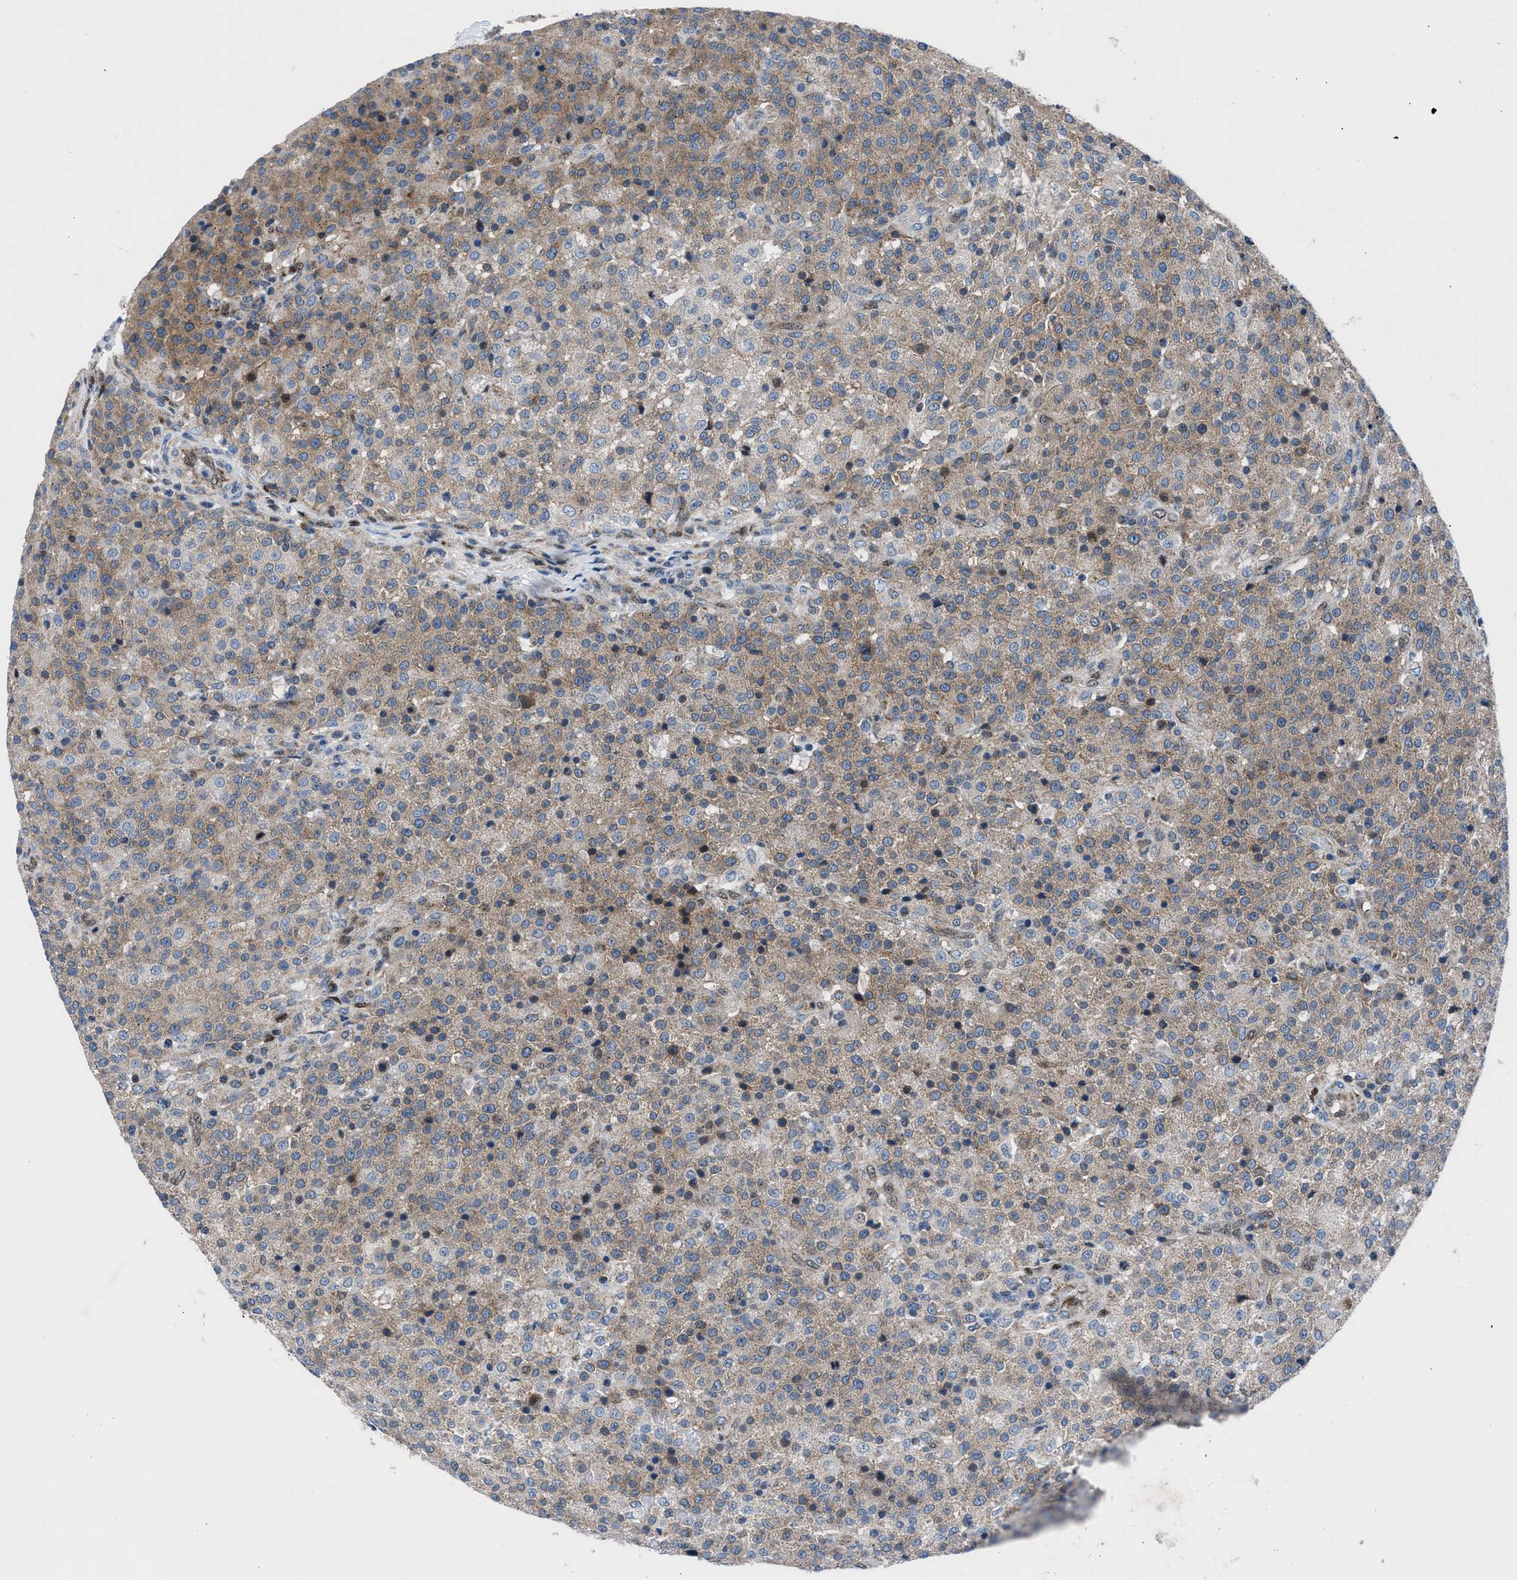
{"staining": {"intensity": "weak", "quantity": "25%-75%", "location": "cytoplasmic/membranous"}, "tissue": "testis cancer", "cell_type": "Tumor cells", "image_type": "cancer", "snomed": [{"axis": "morphology", "description": "Seminoma, NOS"}, {"axis": "topography", "description": "Testis"}], "caption": "Weak cytoplasmic/membranous staining for a protein is seen in about 25%-75% of tumor cells of testis cancer using immunohistochemistry.", "gene": "LMO2", "patient": {"sex": "male", "age": 59}}